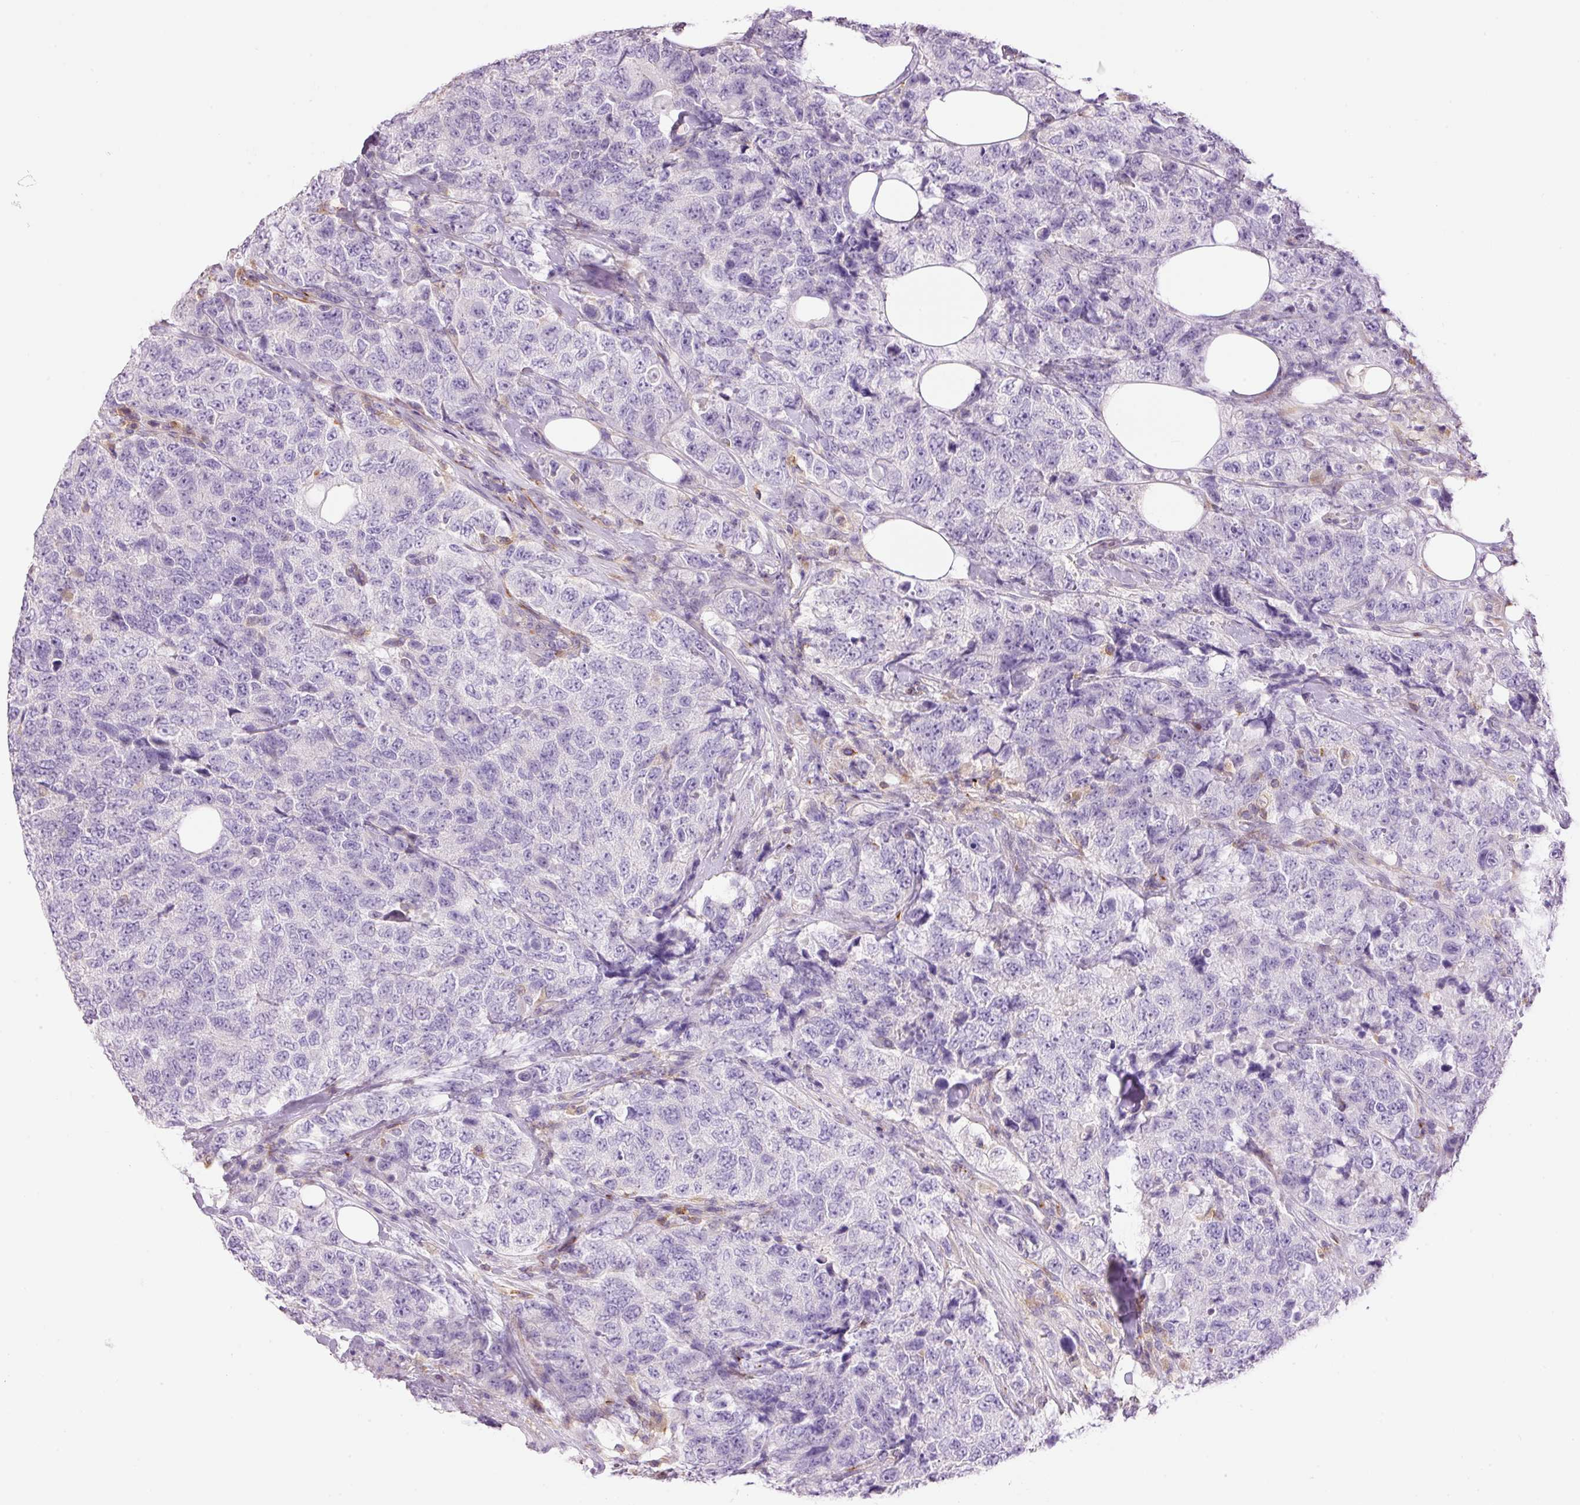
{"staining": {"intensity": "negative", "quantity": "none", "location": "none"}, "tissue": "urothelial cancer", "cell_type": "Tumor cells", "image_type": "cancer", "snomed": [{"axis": "morphology", "description": "Urothelial carcinoma, High grade"}, {"axis": "topography", "description": "Urinary bladder"}], "caption": "IHC photomicrograph of neoplastic tissue: high-grade urothelial carcinoma stained with DAB (3,3'-diaminobenzidine) demonstrates no significant protein expression in tumor cells.", "gene": "DOK6", "patient": {"sex": "female", "age": 78}}